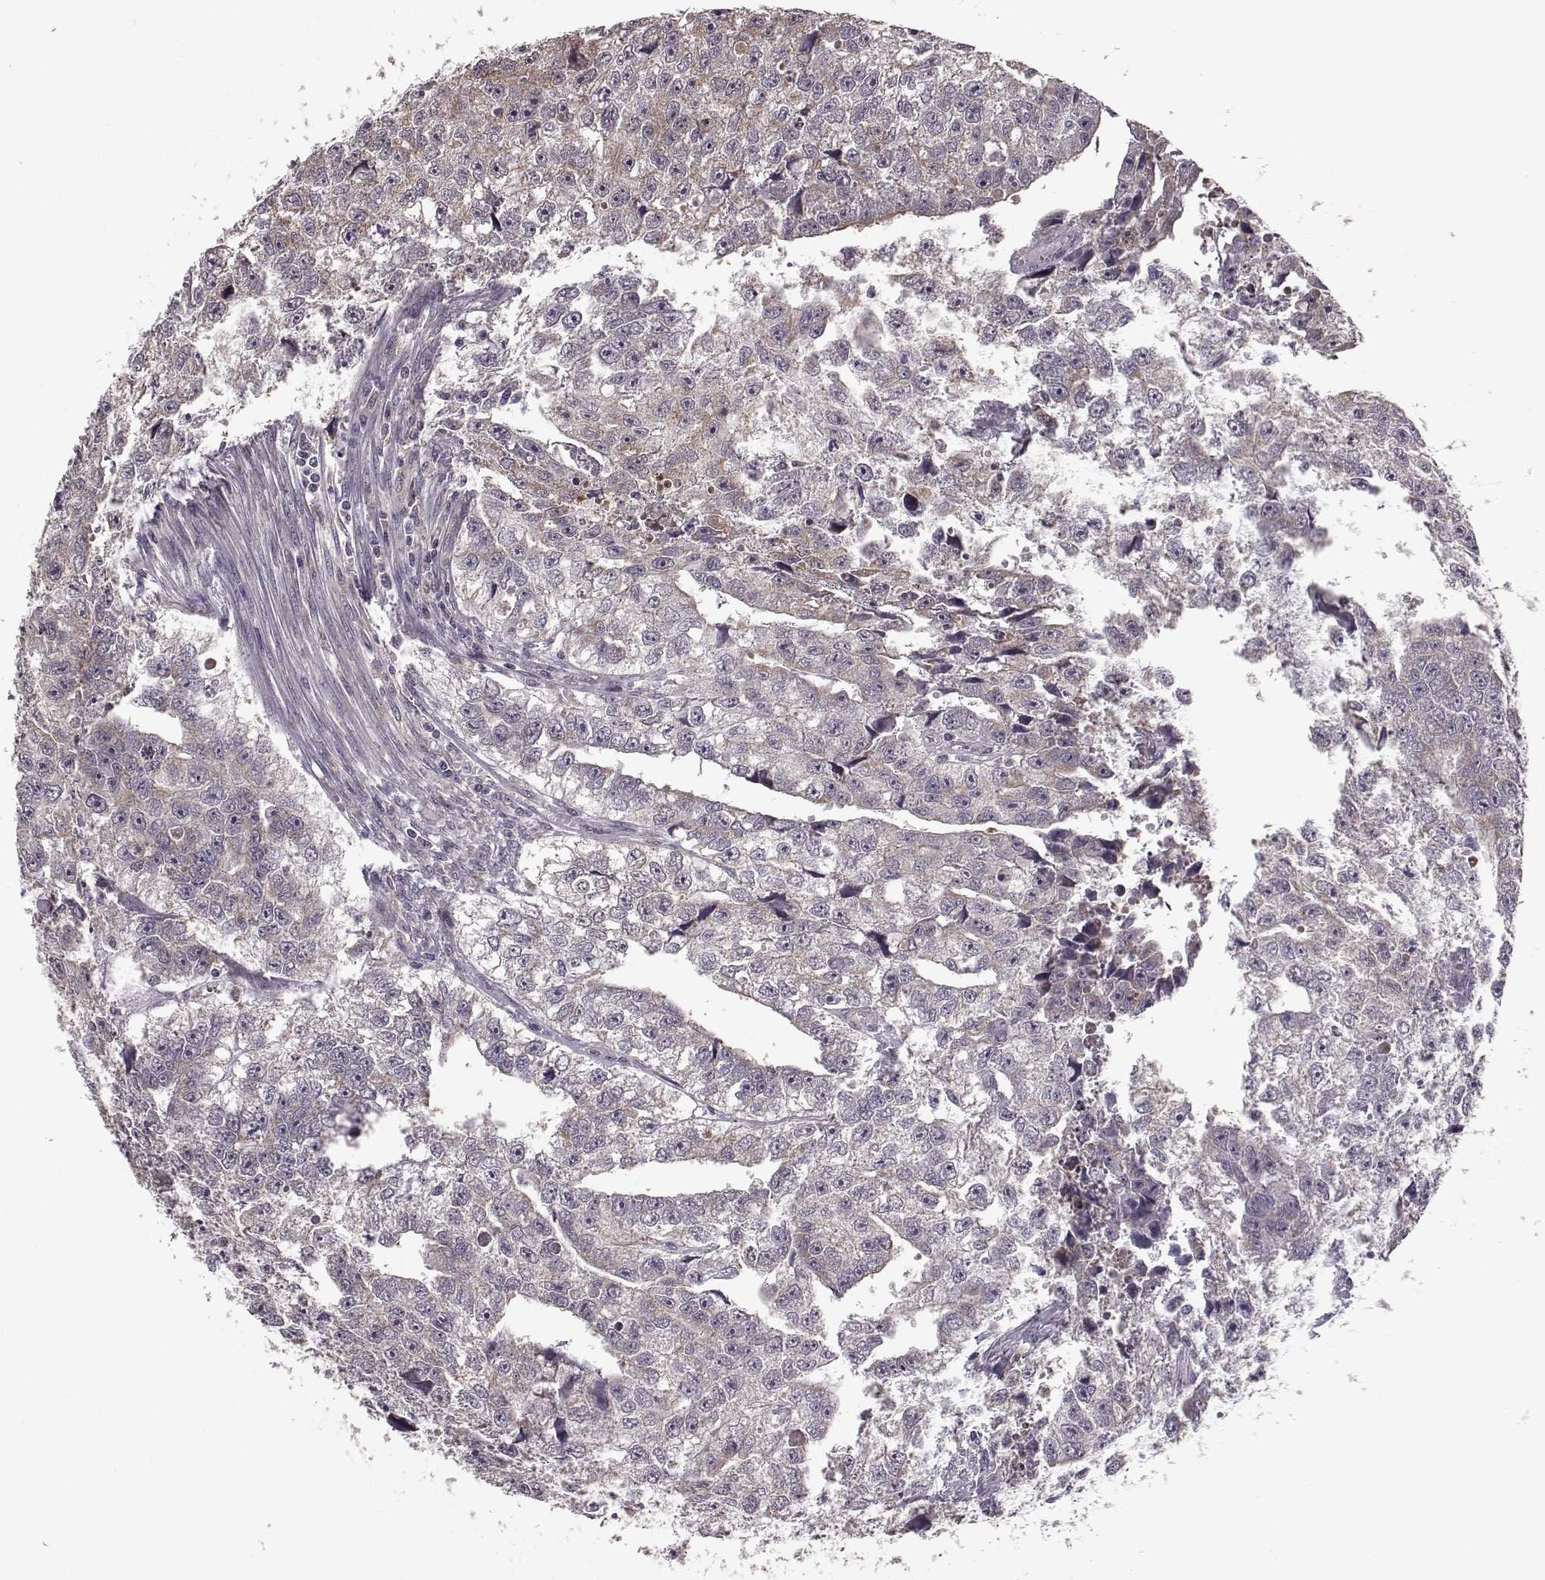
{"staining": {"intensity": "weak", "quantity": ">75%", "location": "cytoplasmic/membranous"}, "tissue": "testis cancer", "cell_type": "Tumor cells", "image_type": "cancer", "snomed": [{"axis": "morphology", "description": "Carcinoma, Embryonal, NOS"}, {"axis": "morphology", "description": "Teratoma, malignant, NOS"}, {"axis": "topography", "description": "Testis"}], "caption": "Immunohistochemical staining of human embryonal carcinoma (testis) demonstrates weak cytoplasmic/membranous protein positivity in about >75% of tumor cells.", "gene": "PUDP", "patient": {"sex": "male", "age": 44}}